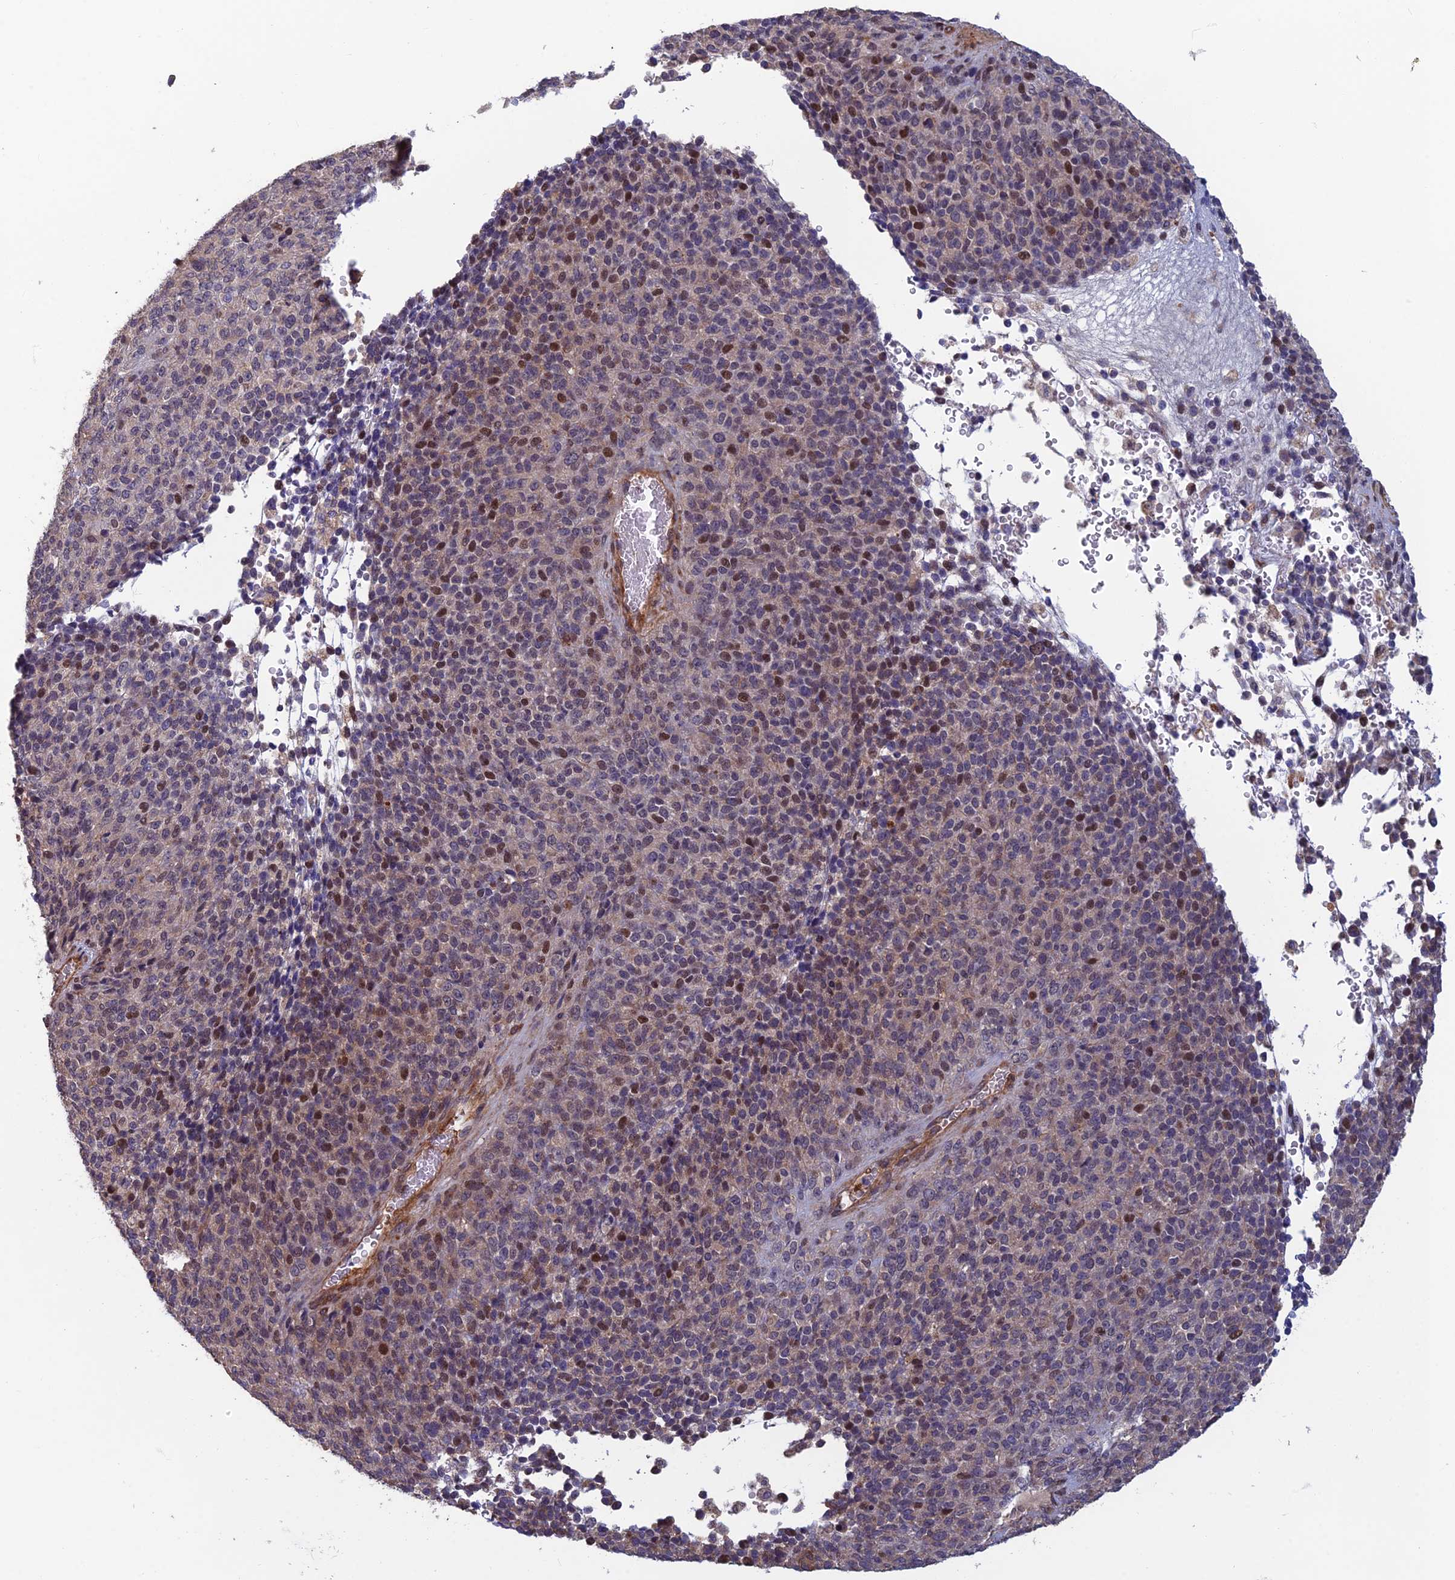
{"staining": {"intensity": "moderate", "quantity": "<25%", "location": "nuclear"}, "tissue": "melanoma", "cell_type": "Tumor cells", "image_type": "cancer", "snomed": [{"axis": "morphology", "description": "Malignant melanoma, Metastatic site"}, {"axis": "topography", "description": "Brain"}], "caption": "This is a micrograph of IHC staining of melanoma, which shows moderate positivity in the nuclear of tumor cells.", "gene": "CCDC183", "patient": {"sex": "female", "age": 56}}